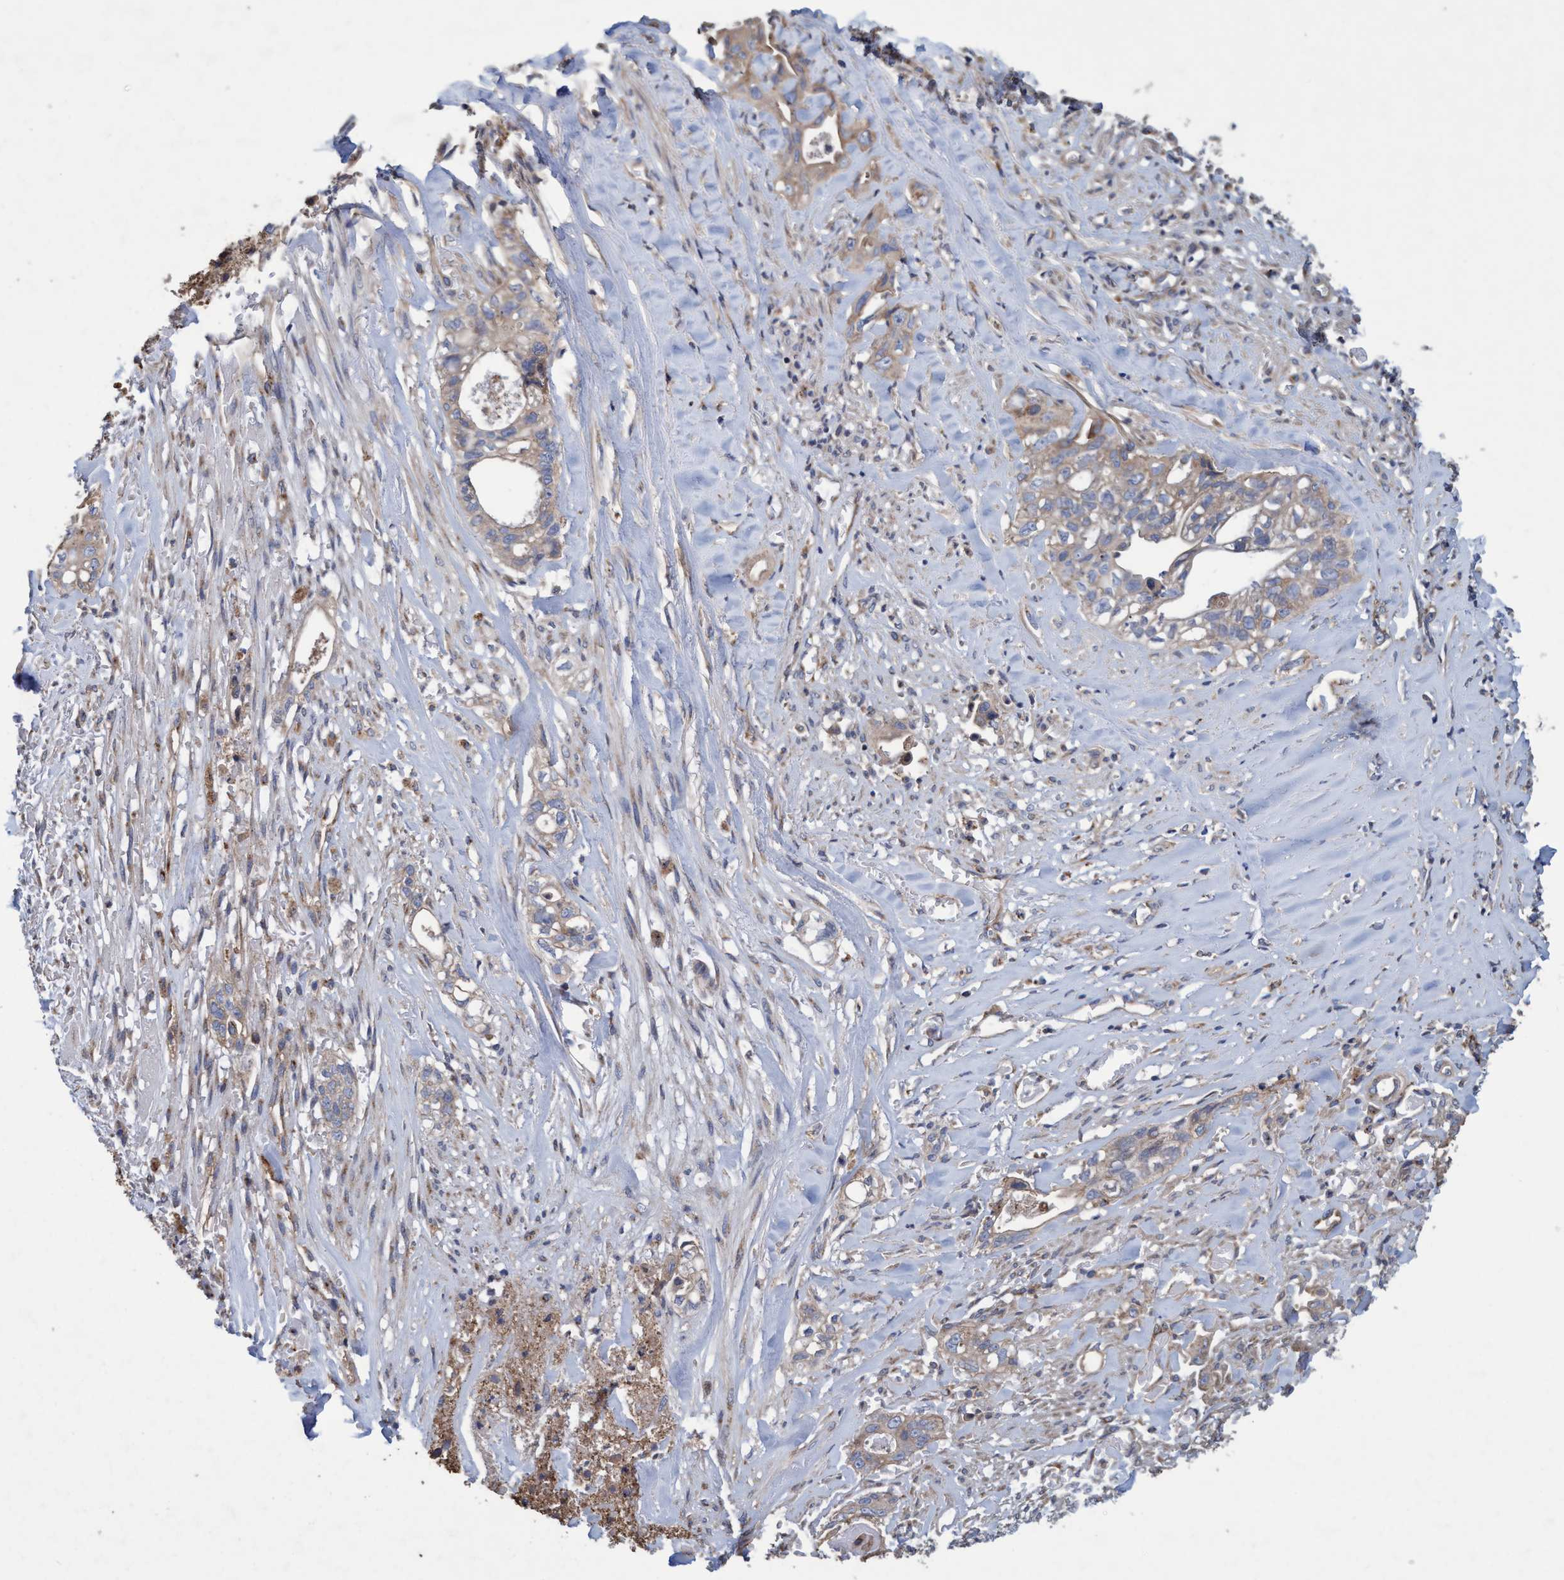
{"staining": {"intensity": "weak", "quantity": "25%-75%", "location": "cytoplasmic/membranous"}, "tissue": "liver cancer", "cell_type": "Tumor cells", "image_type": "cancer", "snomed": [{"axis": "morphology", "description": "Cholangiocarcinoma"}, {"axis": "topography", "description": "Liver"}], "caption": "Immunohistochemical staining of liver cholangiocarcinoma shows low levels of weak cytoplasmic/membranous expression in approximately 25%-75% of tumor cells. The staining was performed using DAB (3,3'-diaminobenzidine) to visualize the protein expression in brown, while the nuclei were stained in blue with hematoxylin (Magnification: 20x).", "gene": "BICD2", "patient": {"sex": "female", "age": 70}}